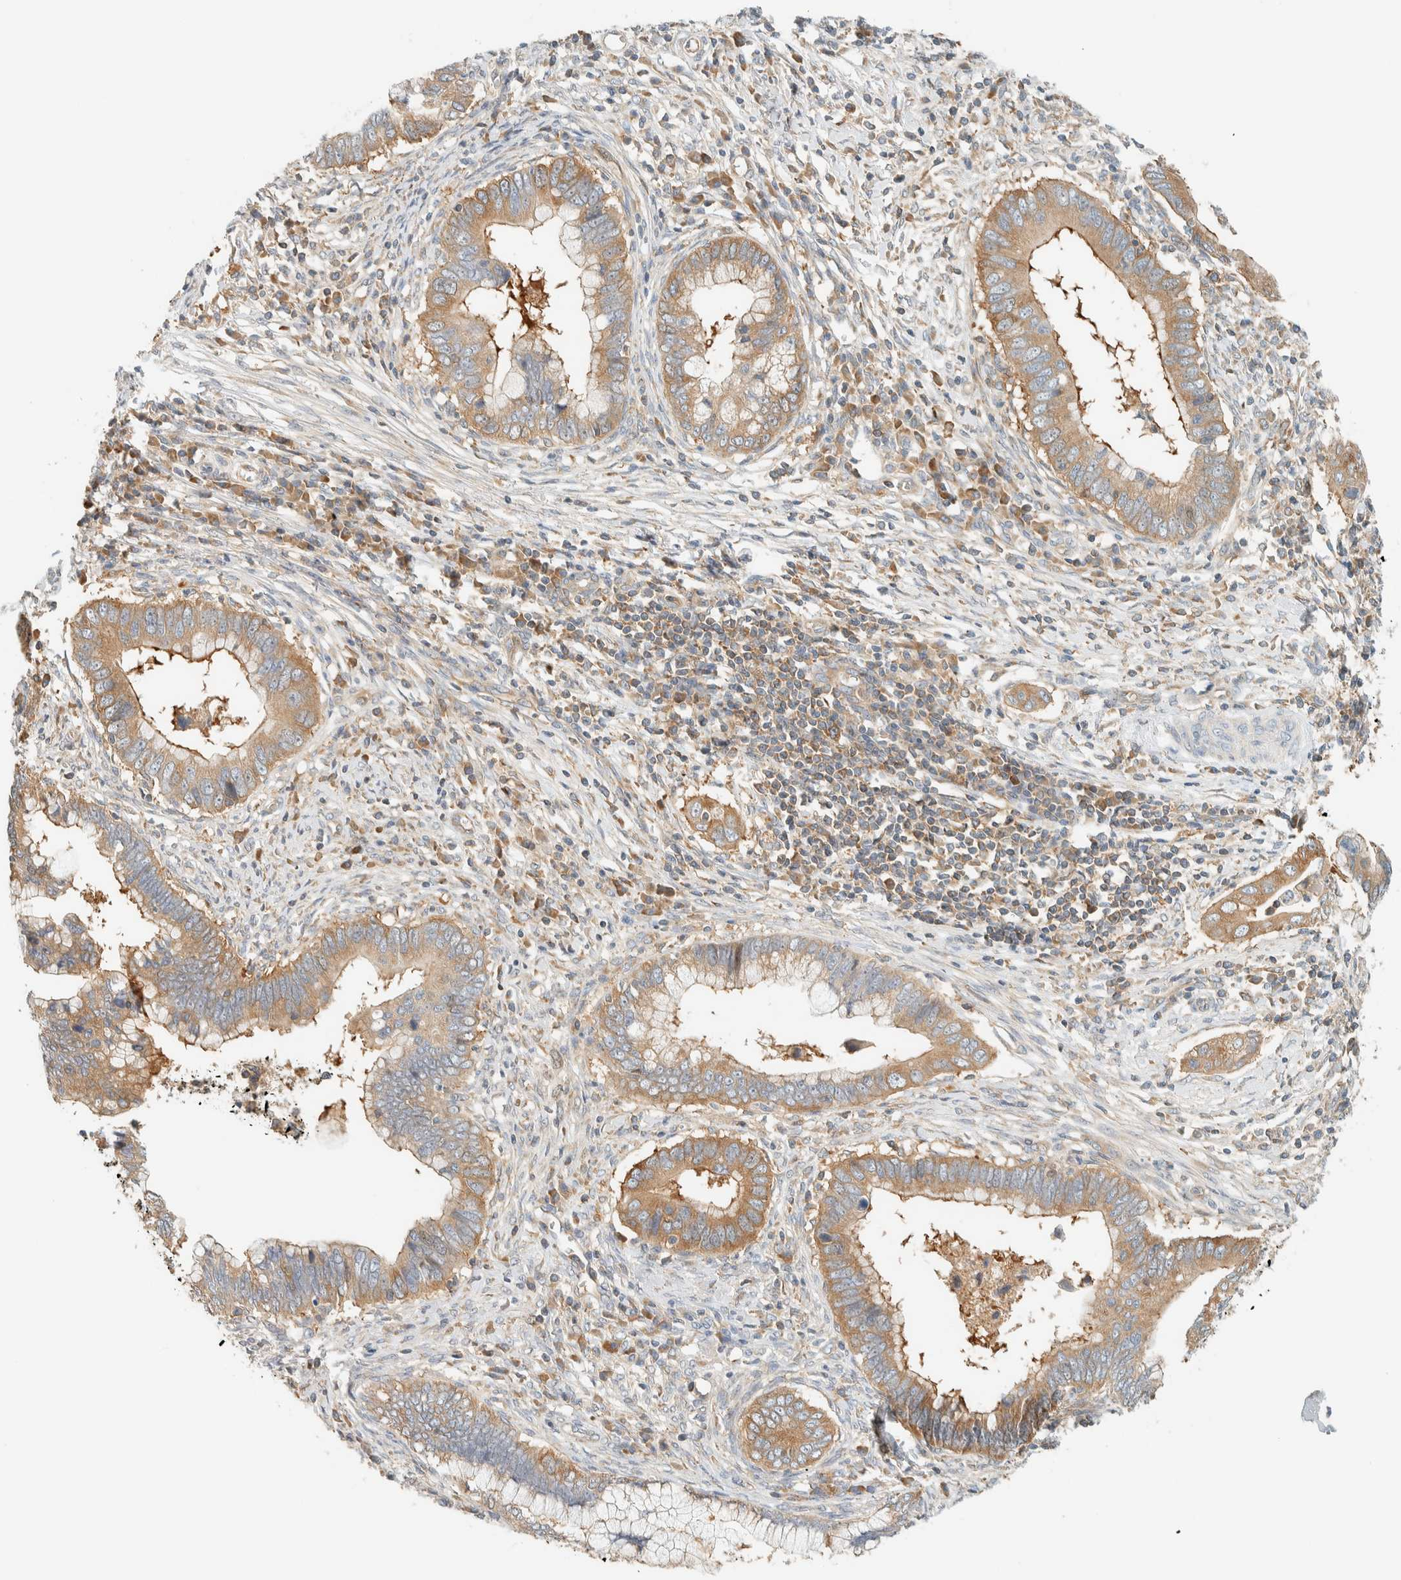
{"staining": {"intensity": "weak", "quantity": ">75%", "location": "cytoplasmic/membranous"}, "tissue": "cervical cancer", "cell_type": "Tumor cells", "image_type": "cancer", "snomed": [{"axis": "morphology", "description": "Adenocarcinoma, NOS"}, {"axis": "topography", "description": "Cervix"}], "caption": "Cervical adenocarcinoma stained with IHC displays weak cytoplasmic/membranous staining in about >75% of tumor cells.", "gene": "ARFGEF1", "patient": {"sex": "female", "age": 44}}